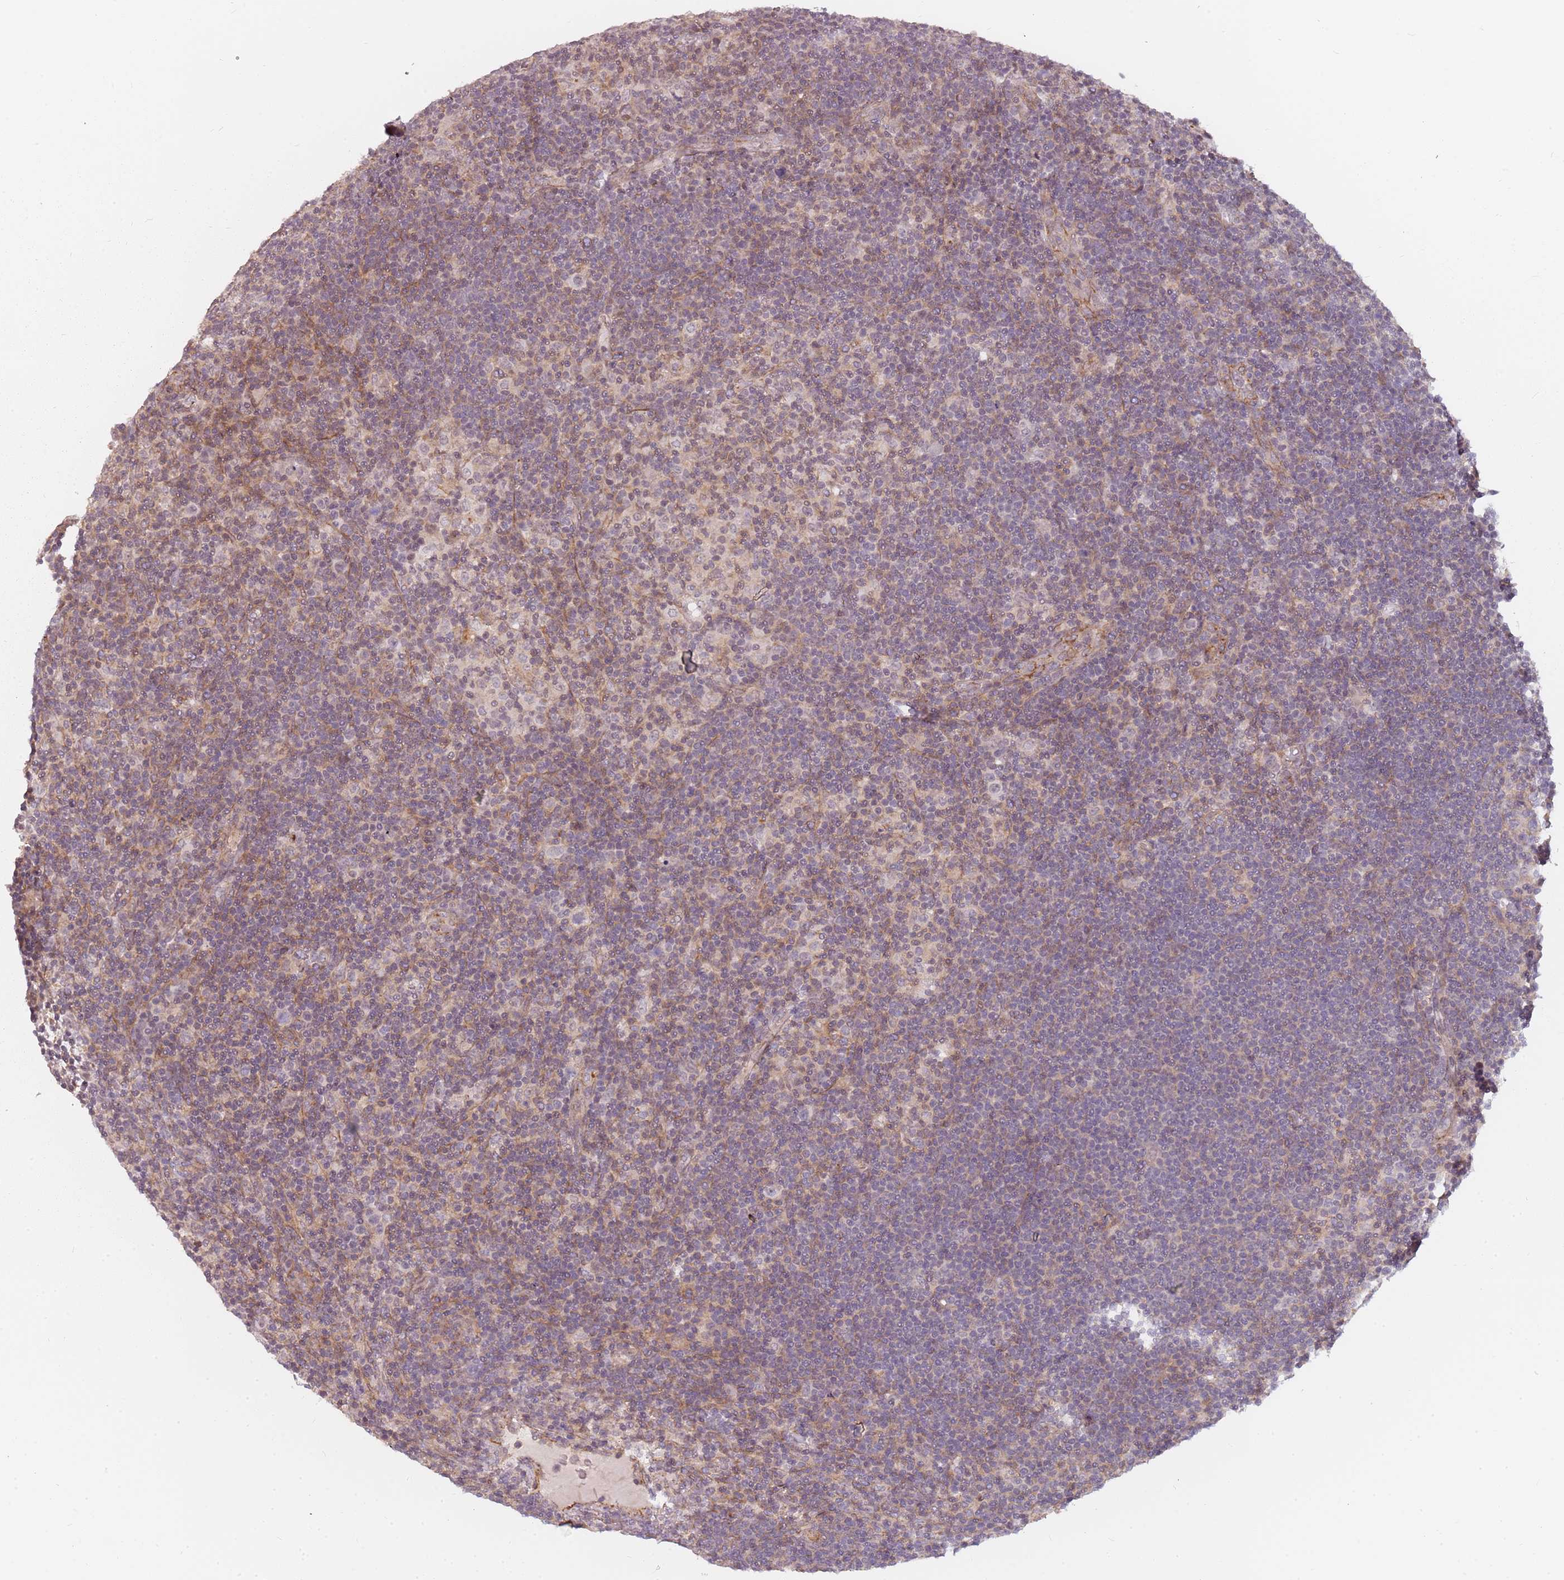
{"staining": {"intensity": "negative", "quantity": "none", "location": "none"}, "tissue": "lymphoma", "cell_type": "Tumor cells", "image_type": "cancer", "snomed": [{"axis": "morphology", "description": "Hodgkin's disease, NOS"}, {"axis": "topography", "description": "Lymph node"}], "caption": "This histopathology image is of Hodgkin's disease stained with immunohistochemistry (IHC) to label a protein in brown with the nuclei are counter-stained blue. There is no staining in tumor cells. (Brightfield microscopy of DAB (3,3'-diaminobenzidine) immunohistochemistry (IHC) at high magnification).", "gene": "PPP1R14C", "patient": {"sex": "female", "age": 57}}